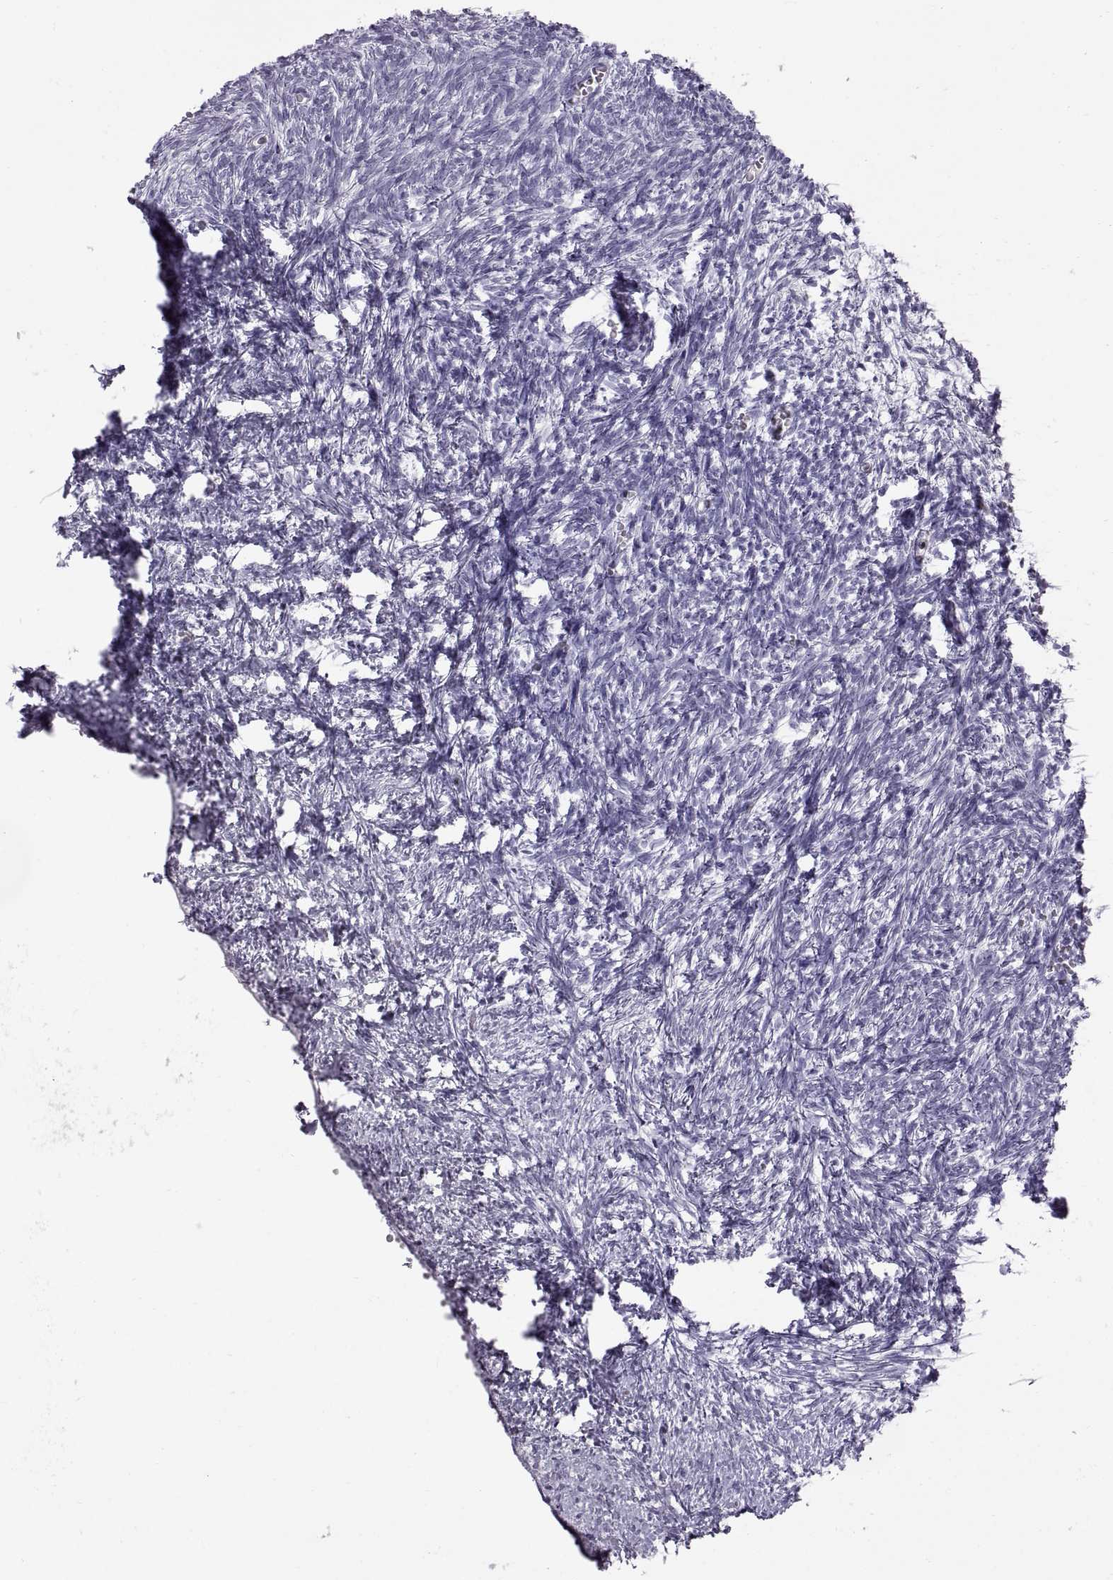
{"staining": {"intensity": "negative", "quantity": "none", "location": "none"}, "tissue": "ovary", "cell_type": "Ovarian stroma cells", "image_type": "normal", "snomed": [{"axis": "morphology", "description": "Normal tissue, NOS"}, {"axis": "topography", "description": "Ovary"}], "caption": "High power microscopy histopathology image of an IHC micrograph of unremarkable ovary, revealing no significant expression in ovarian stroma cells. (Brightfield microscopy of DAB (3,3'-diaminobenzidine) immunohistochemistry (IHC) at high magnification).", "gene": "WFDC8", "patient": {"sex": "female", "age": 43}}